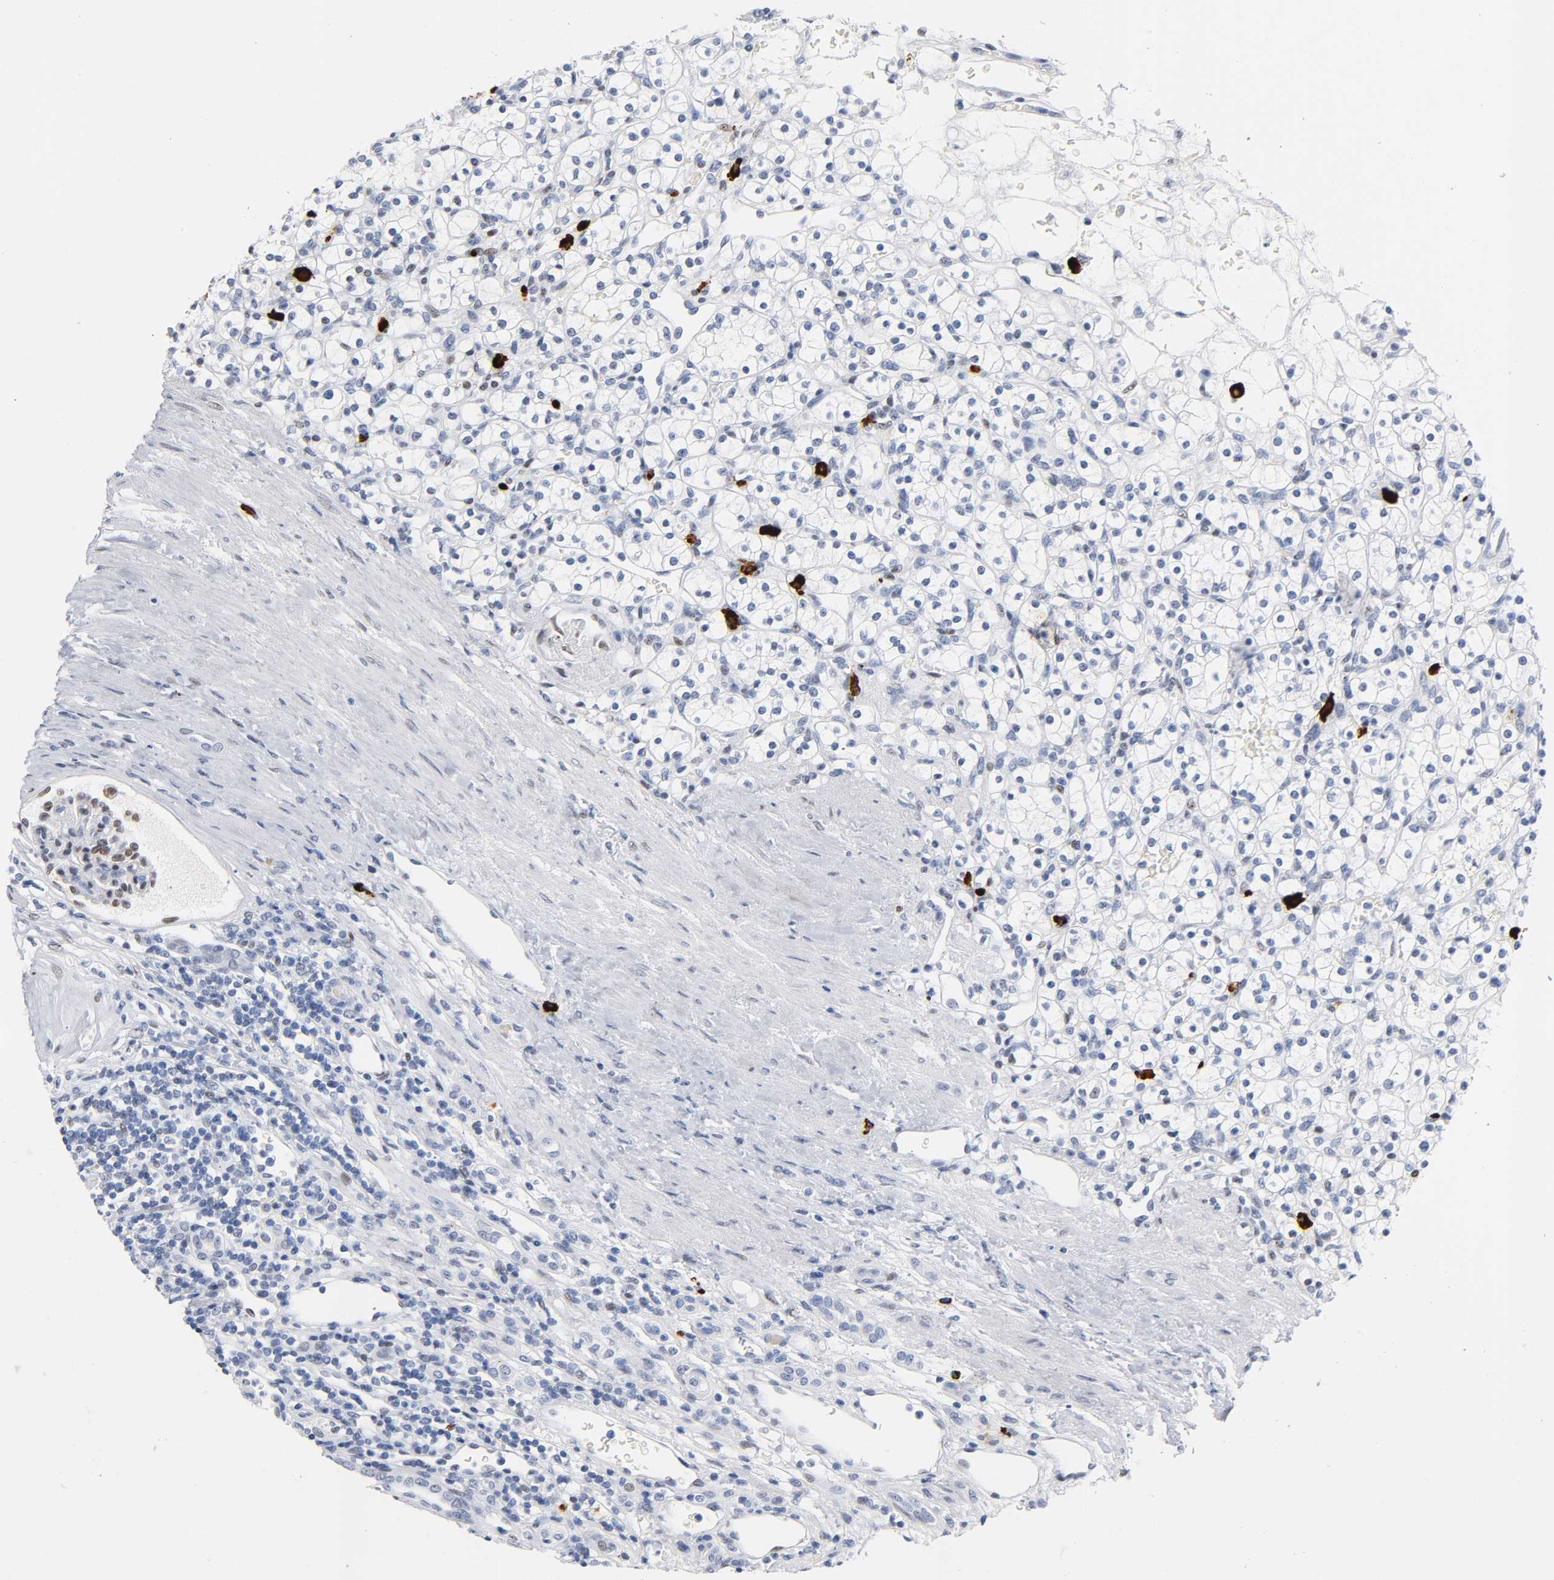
{"staining": {"intensity": "negative", "quantity": "none", "location": "none"}, "tissue": "renal cancer", "cell_type": "Tumor cells", "image_type": "cancer", "snomed": [{"axis": "morphology", "description": "Normal tissue, NOS"}, {"axis": "morphology", "description": "Adenocarcinoma, NOS"}, {"axis": "topography", "description": "Kidney"}], "caption": "This is an immunohistochemistry (IHC) image of human renal adenocarcinoma. There is no staining in tumor cells.", "gene": "NAB2", "patient": {"sex": "female", "age": 55}}